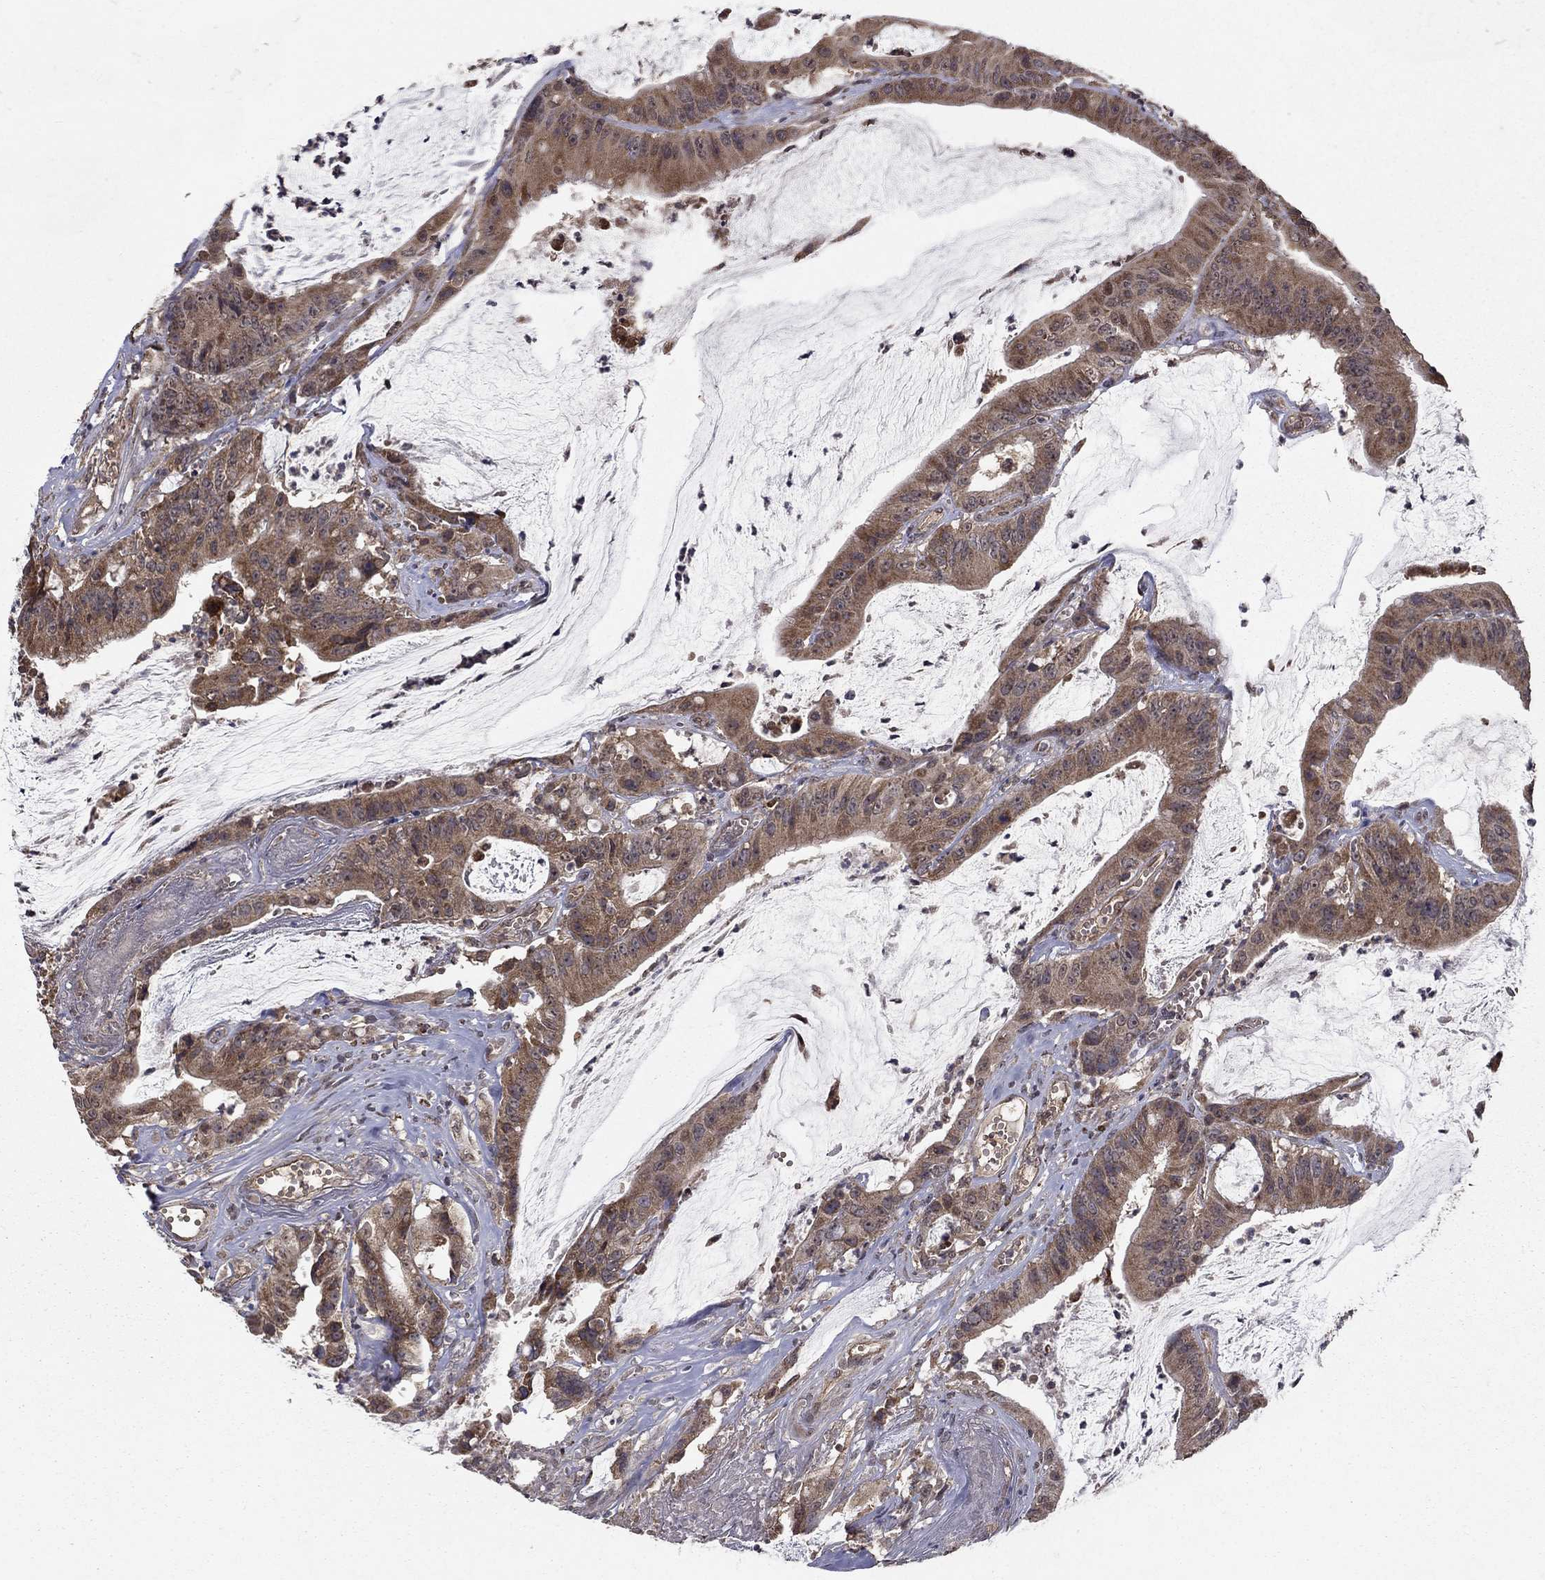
{"staining": {"intensity": "moderate", "quantity": ">75%", "location": "cytoplasmic/membranous"}, "tissue": "colorectal cancer", "cell_type": "Tumor cells", "image_type": "cancer", "snomed": [{"axis": "morphology", "description": "Adenocarcinoma, NOS"}, {"axis": "topography", "description": "Colon"}], "caption": "Immunohistochemistry histopathology image of colorectal adenocarcinoma stained for a protein (brown), which exhibits medium levels of moderate cytoplasmic/membranous positivity in approximately >75% of tumor cells.", "gene": "SLC2A13", "patient": {"sex": "female", "age": 69}}